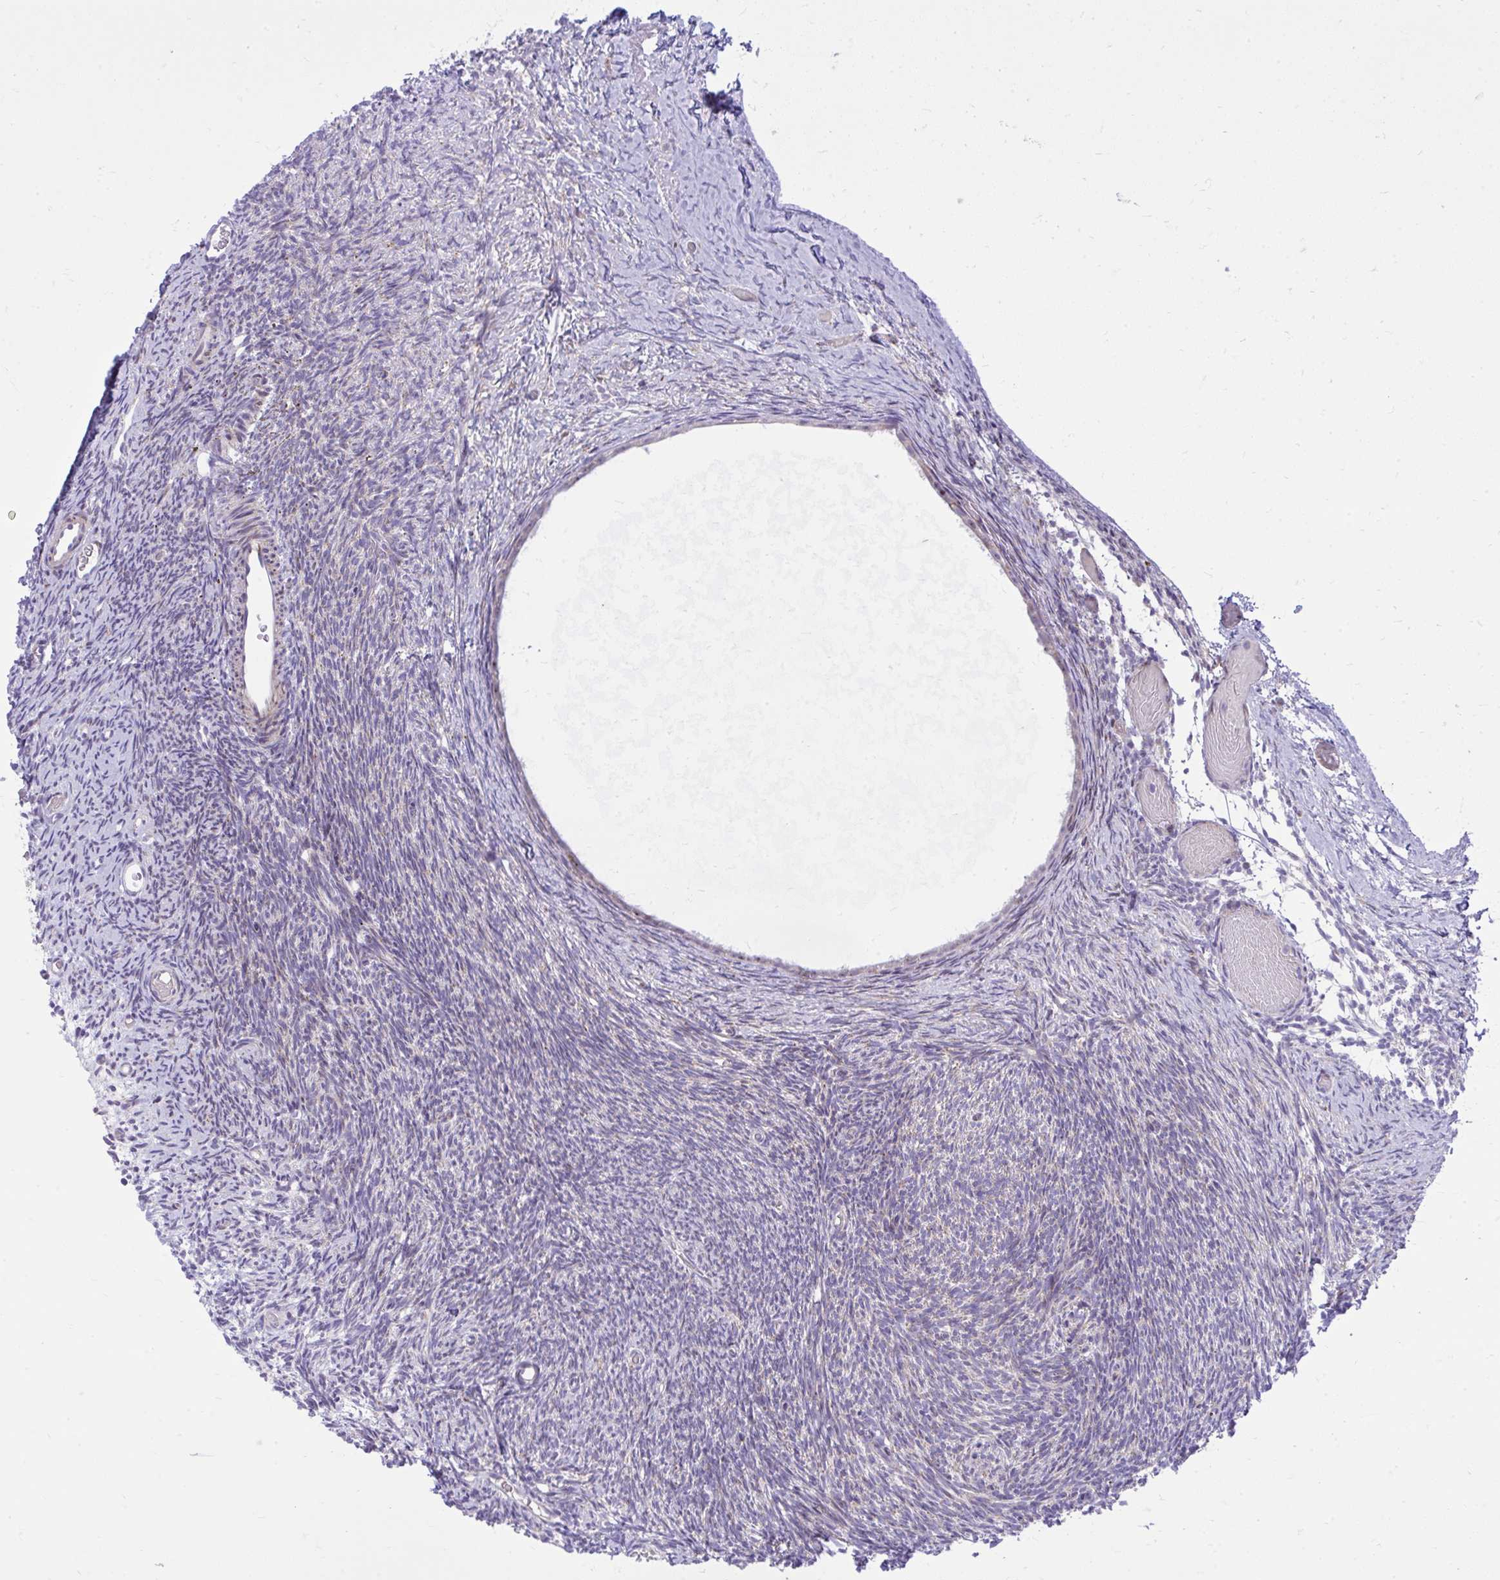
{"staining": {"intensity": "weak", "quantity": ">75%", "location": "cytoplasmic/membranous"}, "tissue": "ovary", "cell_type": "Follicle cells", "image_type": "normal", "snomed": [{"axis": "morphology", "description": "Normal tissue, NOS"}, {"axis": "topography", "description": "Ovary"}], "caption": "High-power microscopy captured an immunohistochemistry histopathology image of unremarkable ovary, revealing weak cytoplasmic/membranous positivity in about >75% of follicle cells.", "gene": "GPRIN3", "patient": {"sex": "female", "age": 39}}